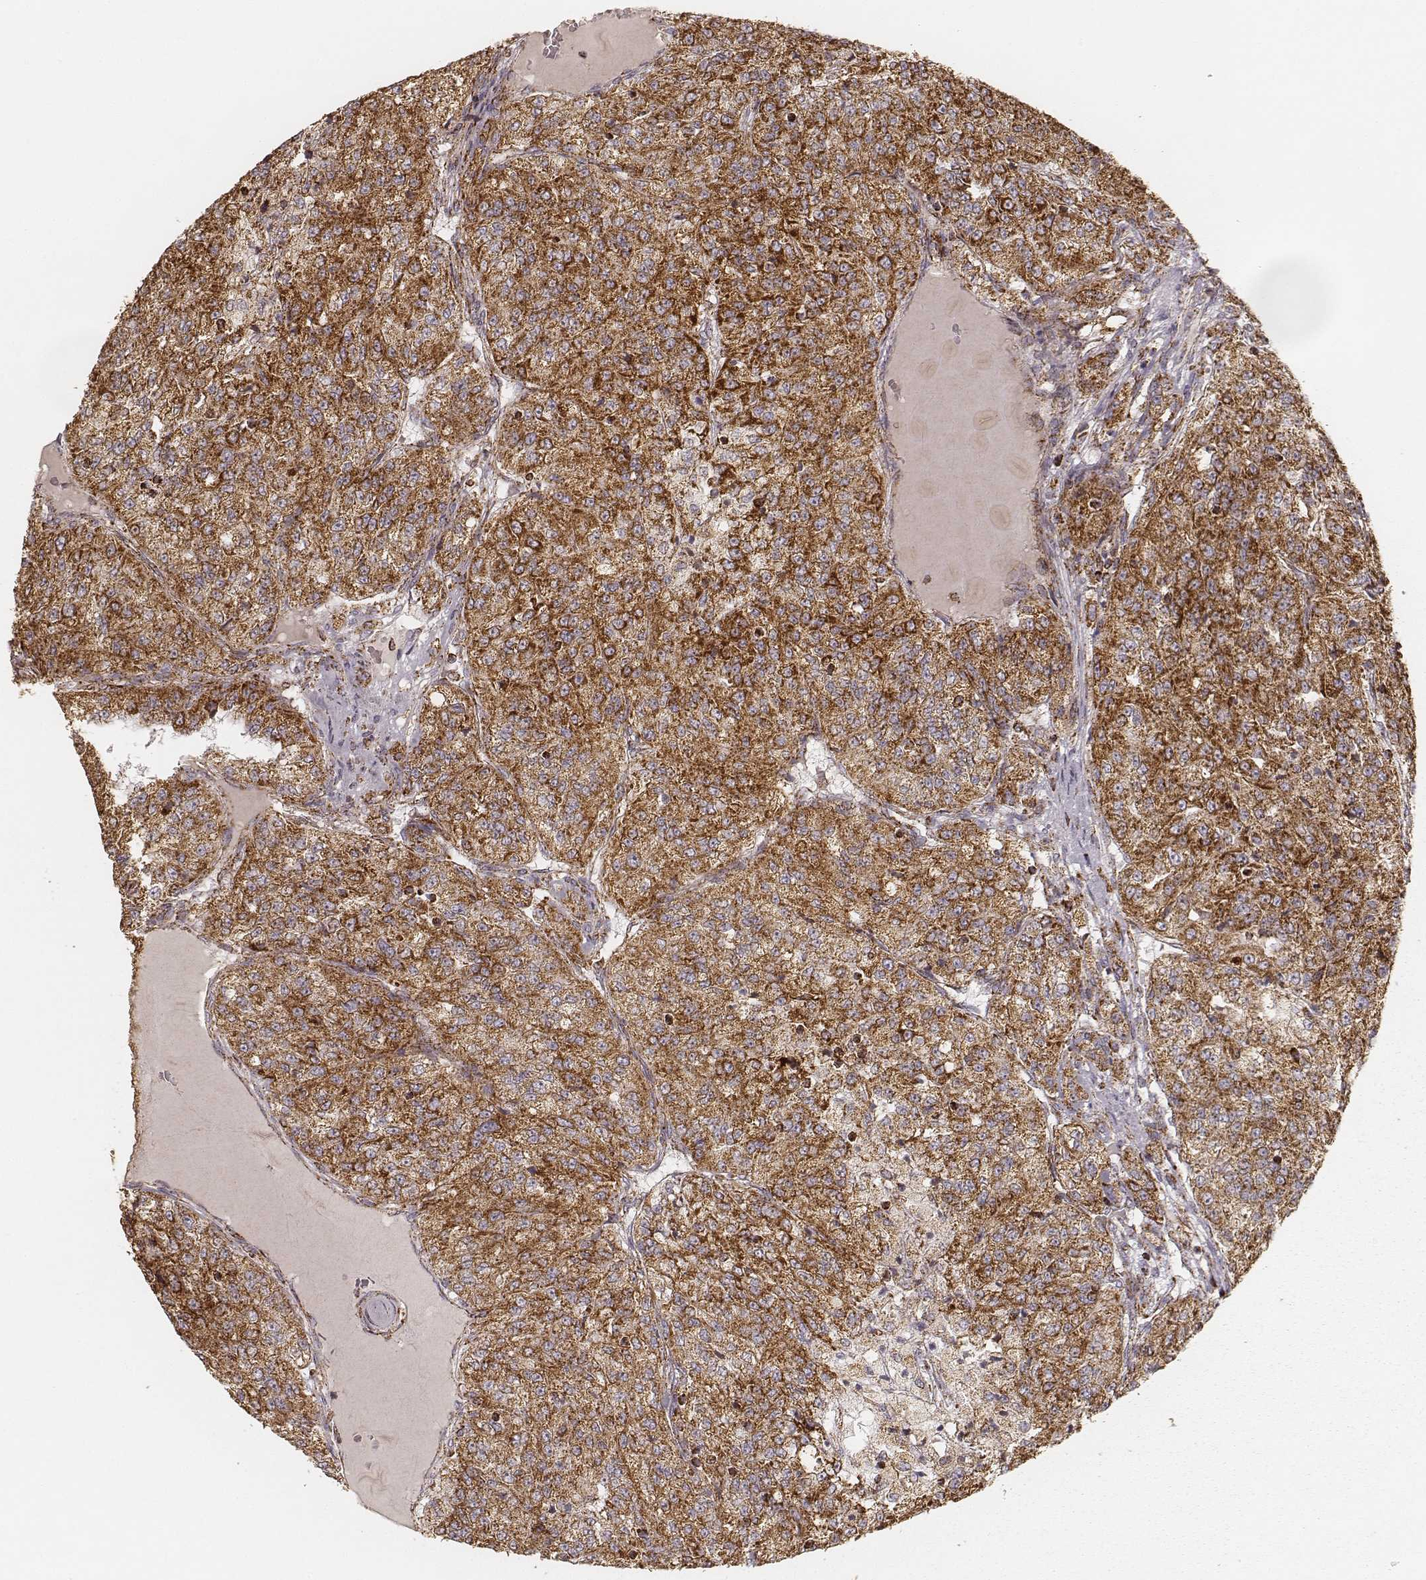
{"staining": {"intensity": "strong", "quantity": ">75%", "location": "cytoplasmic/membranous"}, "tissue": "renal cancer", "cell_type": "Tumor cells", "image_type": "cancer", "snomed": [{"axis": "morphology", "description": "Adenocarcinoma, NOS"}, {"axis": "topography", "description": "Kidney"}], "caption": "Renal adenocarcinoma was stained to show a protein in brown. There is high levels of strong cytoplasmic/membranous expression in about >75% of tumor cells. (DAB IHC with brightfield microscopy, high magnification).", "gene": "CS", "patient": {"sex": "female", "age": 63}}